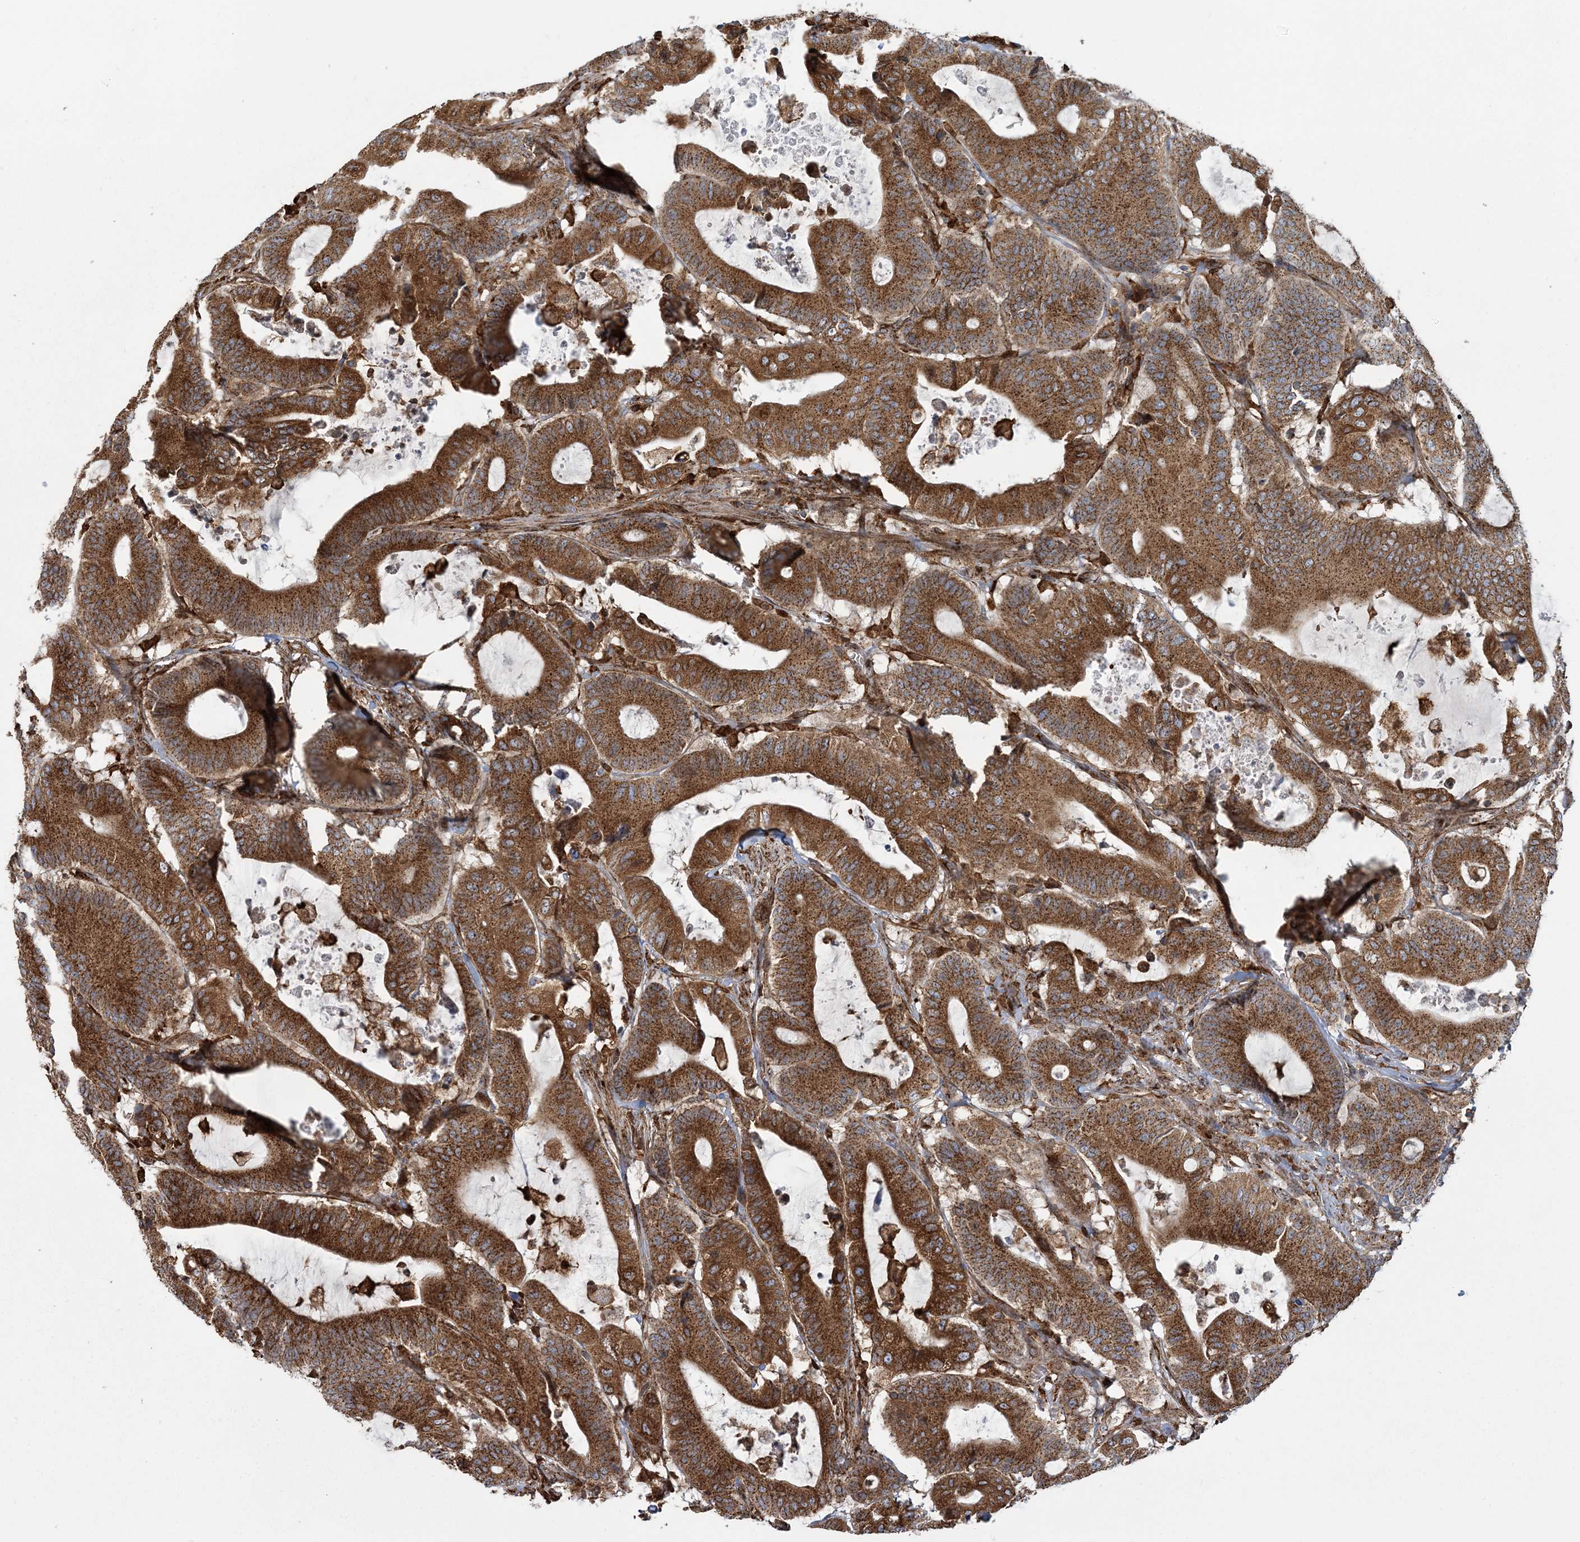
{"staining": {"intensity": "strong", "quantity": ">75%", "location": "cytoplasmic/membranous"}, "tissue": "colorectal cancer", "cell_type": "Tumor cells", "image_type": "cancer", "snomed": [{"axis": "morphology", "description": "Adenocarcinoma, NOS"}, {"axis": "topography", "description": "Colon"}], "caption": "Protein positivity by immunohistochemistry (IHC) demonstrates strong cytoplasmic/membranous expression in about >75% of tumor cells in colorectal cancer (adenocarcinoma). Using DAB (3,3'-diaminobenzidine) (brown) and hematoxylin (blue) stains, captured at high magnification using brightfield microscopy.", "gene": "TRAF3IP2", "patient": {"sex": "female", "age": 84}}